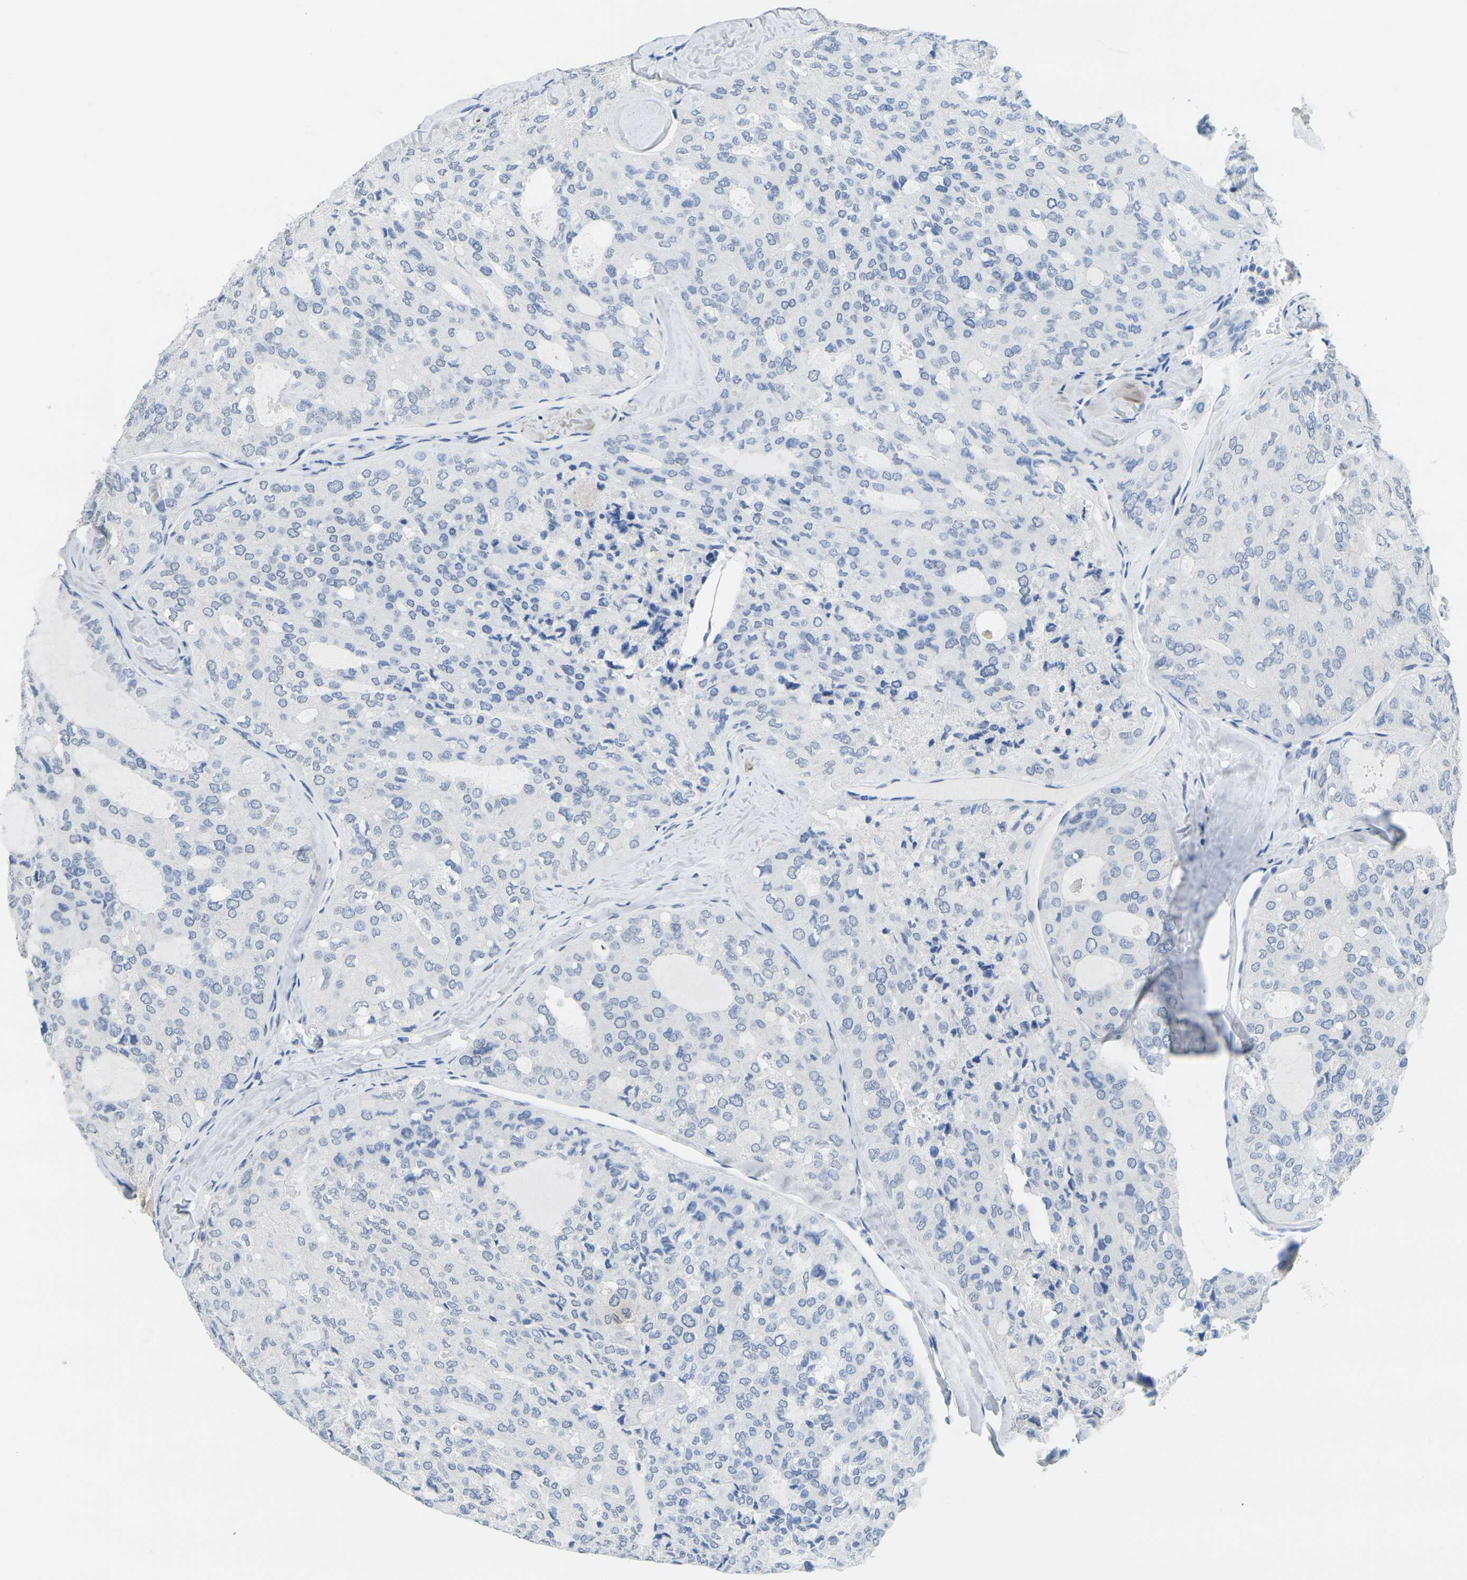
{"staining": {"intensity": "negative", "quantity": "none", "location": "none"}, "tissue": "thyroid cancer", "cell_type": "Tumor cells", "image_type": "cancer", "snomed": [{"axis": "morphology", "description": "Follicular adenoma carcinoma, NOS"}, {"axis": "topography", "description": "Thyroid gland"}], "caption": "High power microscopy image of an immunohistochemistry micrograph of thyroid follicular adenoma carcinoma, revealing no significant positivity in tumor cells. (DAB (3,3'-diaminobenzidine) immunohistochemistry (IHC) visualized using brightfield microscopy, high magnification).", "gene": "CTAG1A", "patient": {"sex": "male", "age": 75}}